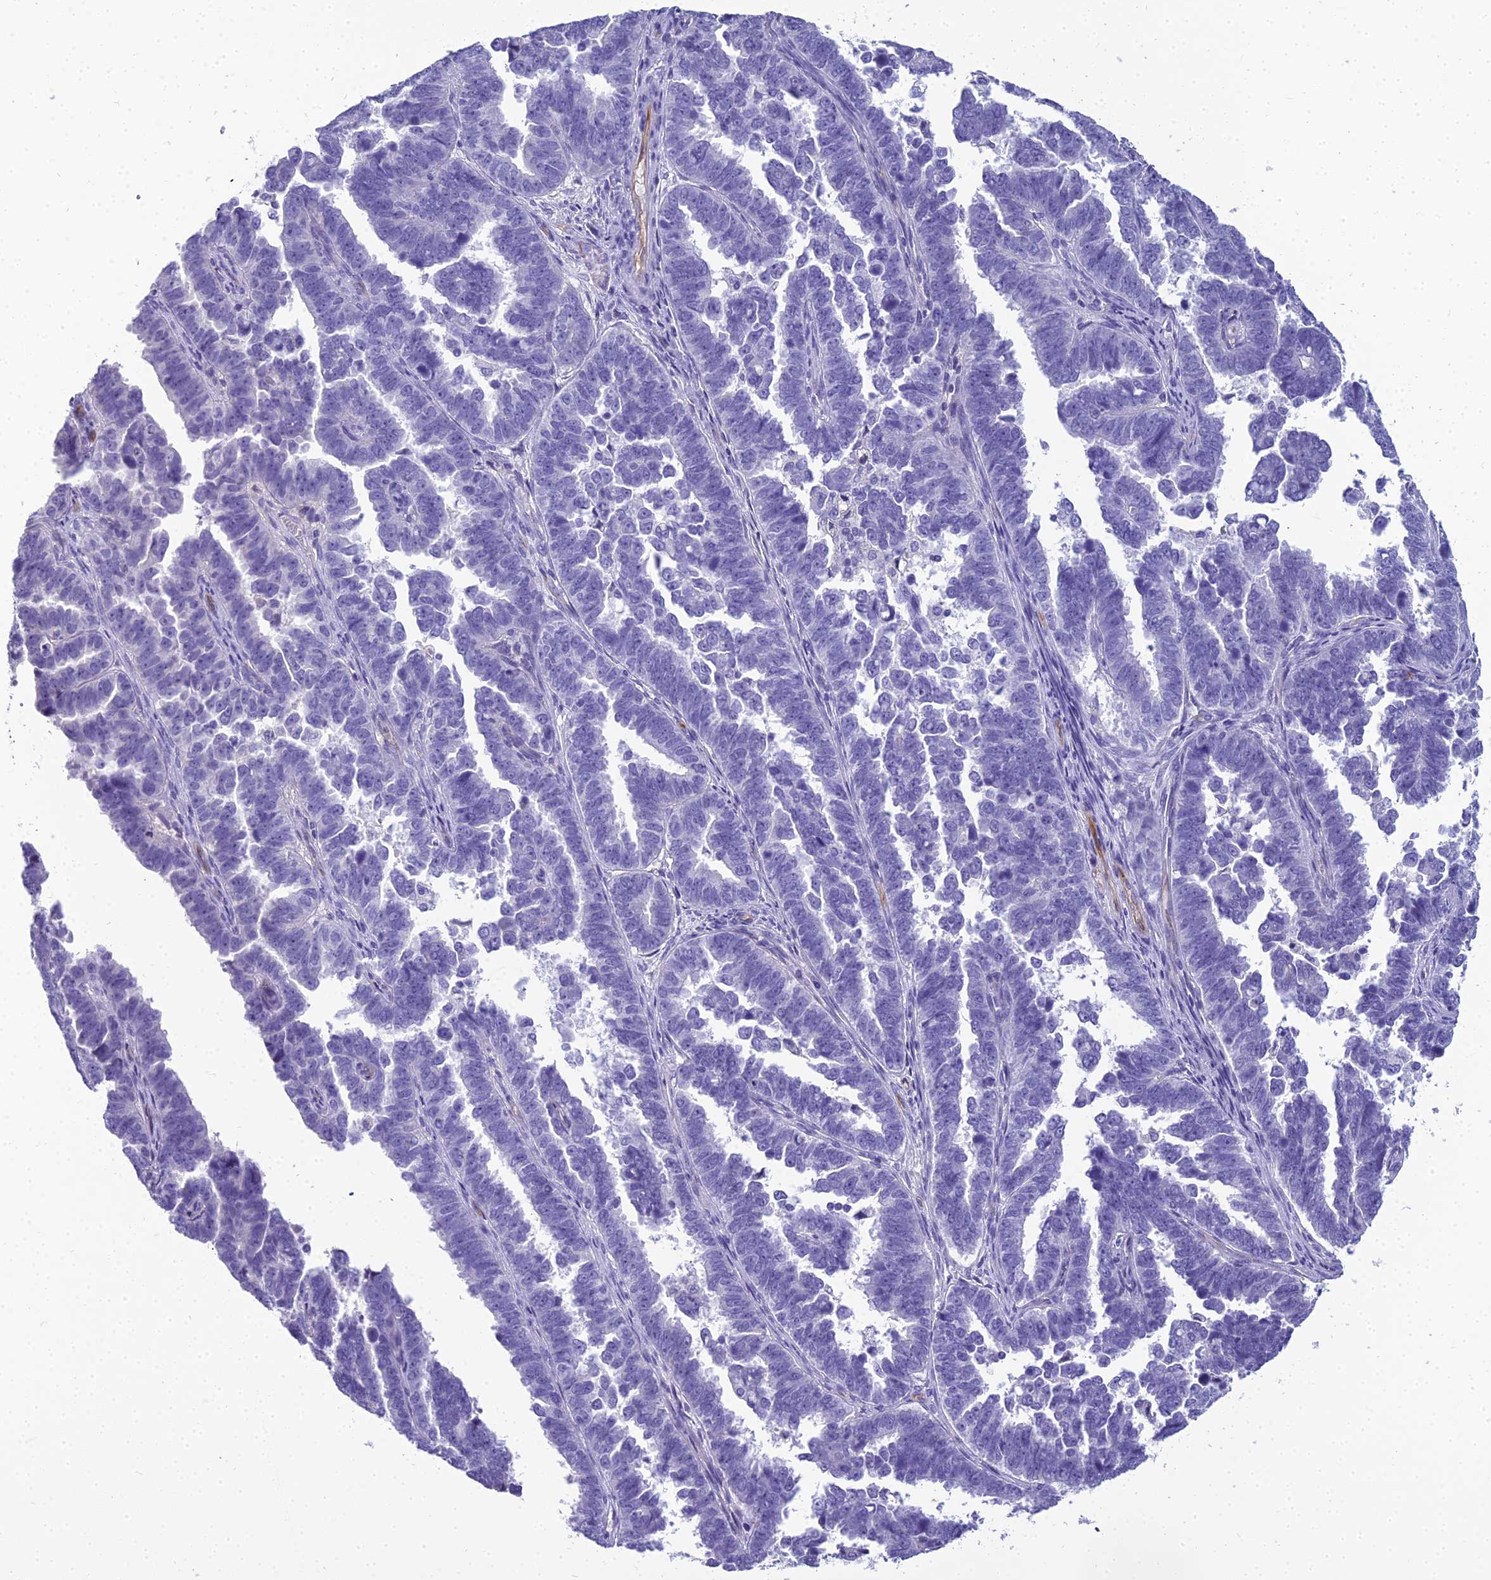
{"staining": {"intensity": "negative", "quantity": "none", "location": "none"}, "tissue": "endometrial cancer", "cell_type": "Tumor cells", "image_type": "cancer", "snomed": [{"axis": "morphology", "description": "Adenocarcinoma, NOS"}, {"axis": "topography", "description": "Endometrium"}], "caption": "A micrograph of endometrial cancer stained for a protein exhibits no brown staining in tumor cells. Nuclei are stained in blue.", "gene": "NINJ1", "patient": {"sex": "female", "age": 75}}